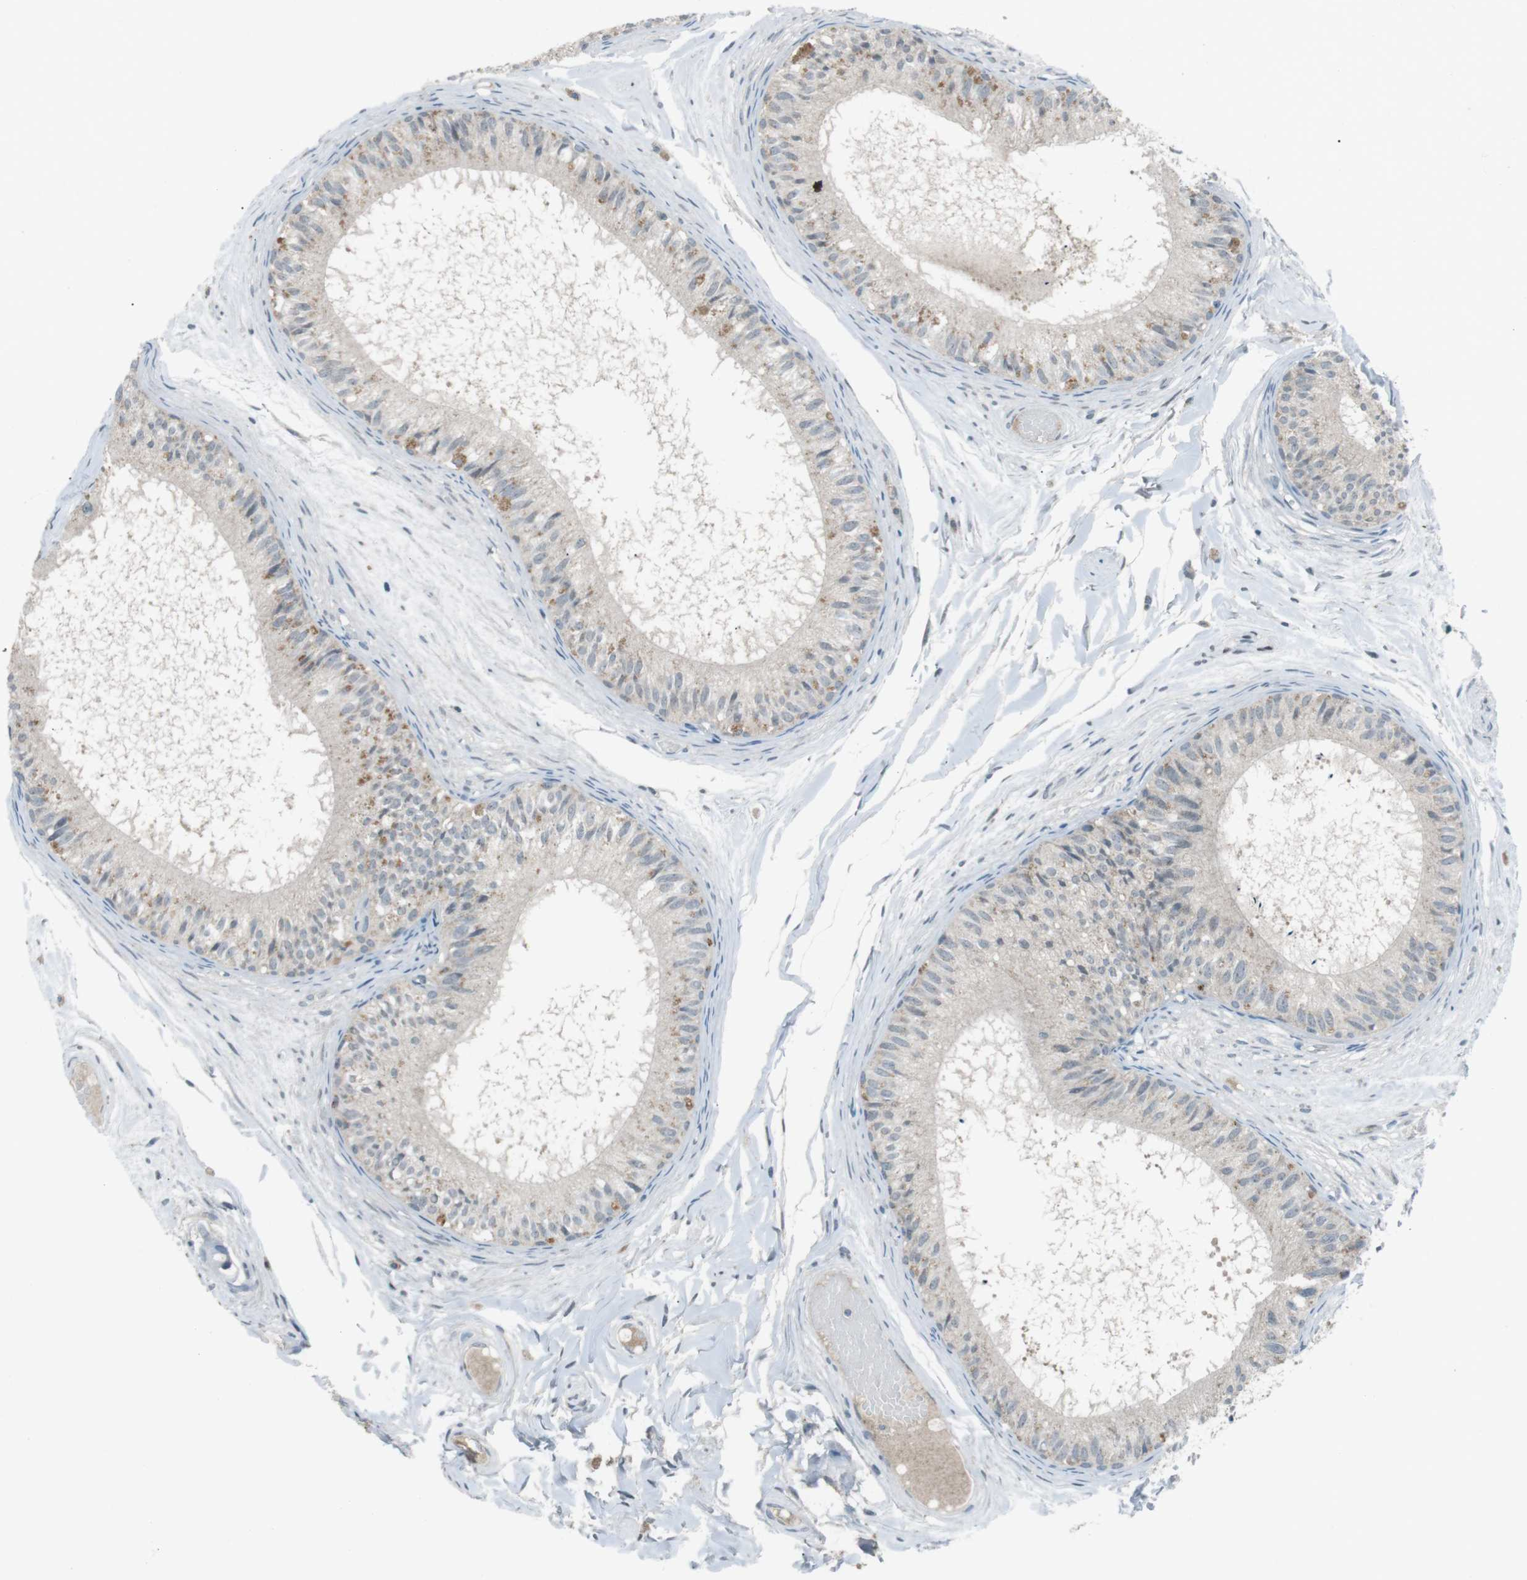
{"staining": {"intensity": "moderate", "quantity": "<25%", "location": "cytoplasmic/membranous"}, "tissue": "epididymis", "cell_type": "Glandular cells", "image_type": "normal", "snomed": [{"axis": "morphology", "description": "Normal tissue, NOS"}, {"axis": "topography", "description": "Epididymis"}], "caption": "Brown immunohistochemical staining in unremarkable epididymis reveals moderate cytoplasmic/membranous staining in approximately <25% of glandular cells. (DAB IHC, brown staining for protein, blue staining for nuclei).", "gene": "FCRLA", "patient": {"sex": "male", "age": 46}}